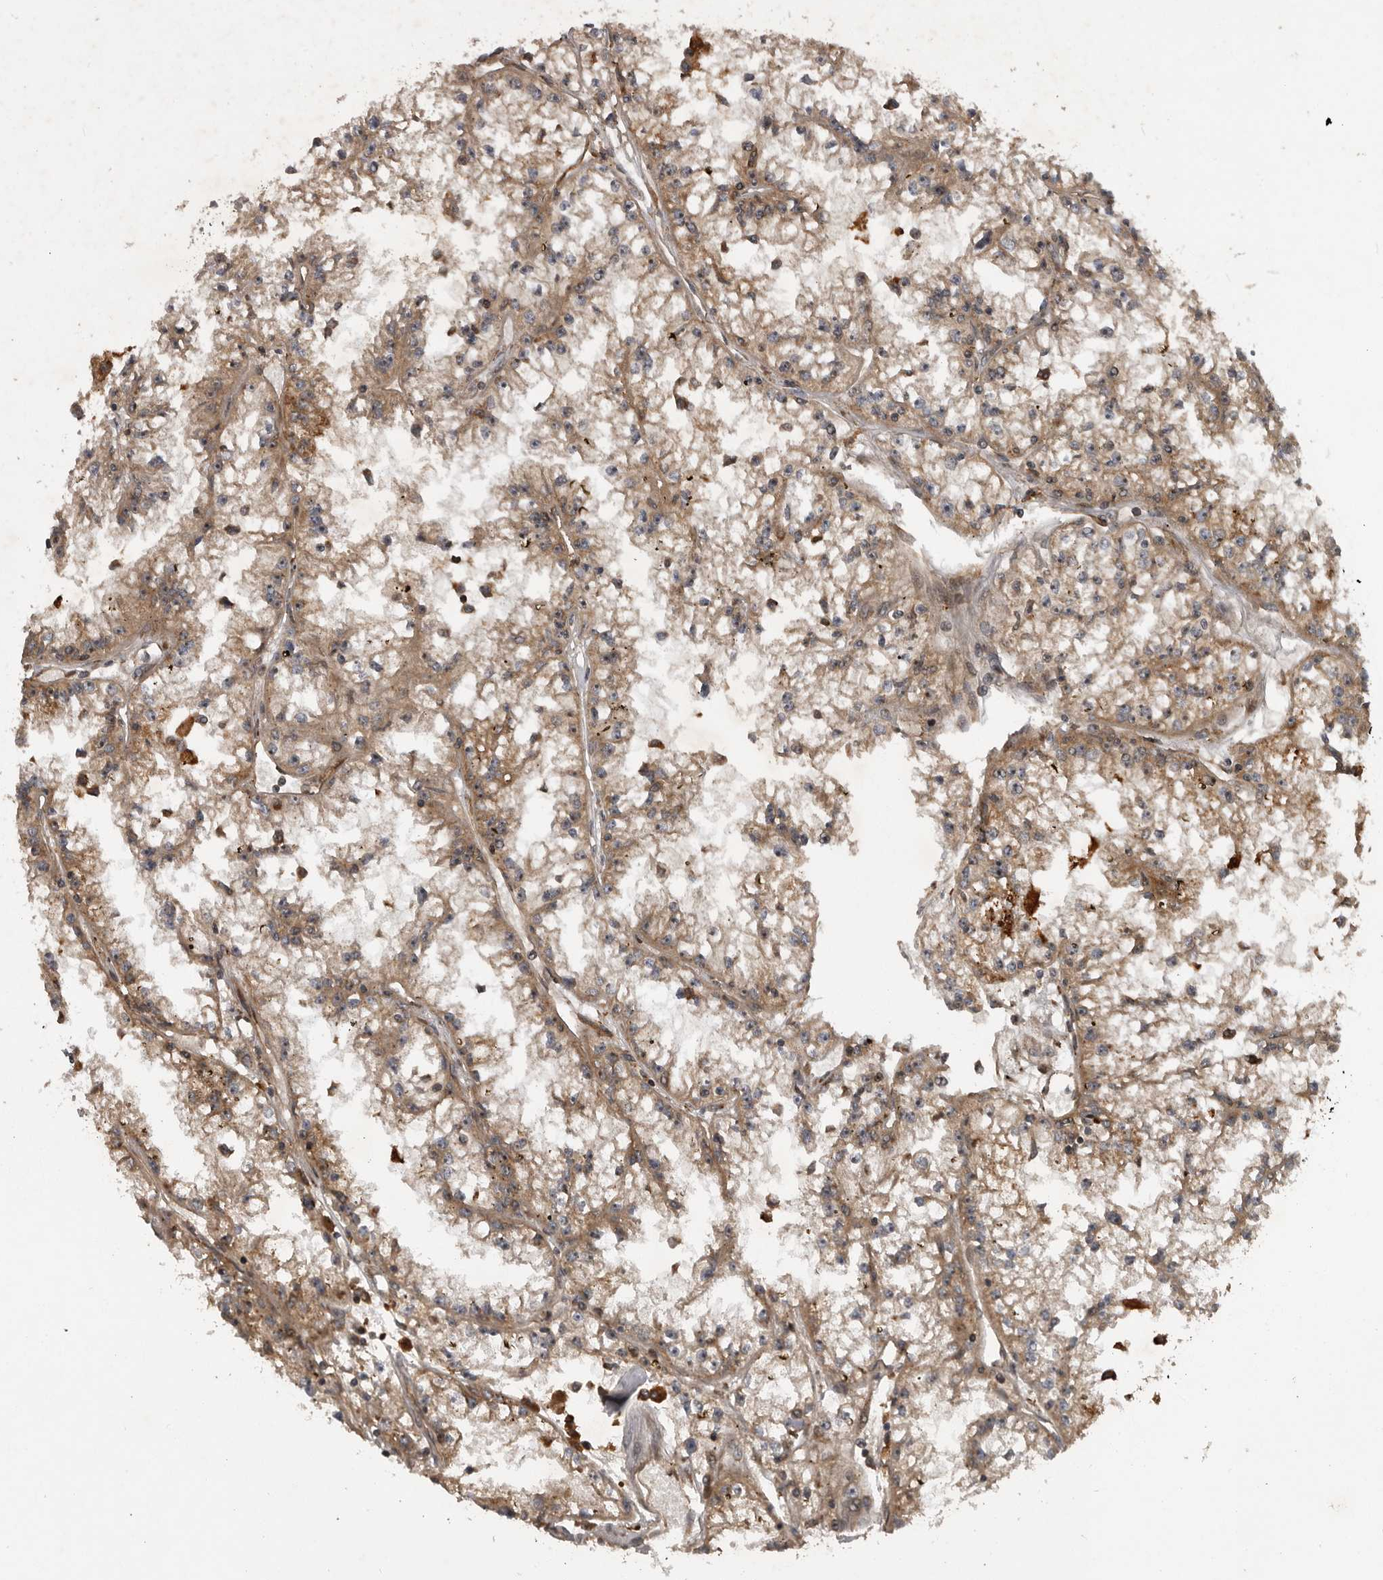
{"staining": {"intensity": "moderate", "quantity": ">75%", "location": "cytoplasmic/membranous"}, "tissue": "renal cancer", "cell_type": "Tumor cells", "image_type": "cancer", "snomed": [{"axis": "morphology", "description": "Adenocarcinoma, NOS"}, {"axis": "topography", "description": "Kidney"}], "caption": "Moderate cytoplasmic/membranous positivity for a protein is present in about >75% of tumor cells of adenocarcinoma (renal) using IHC.", "gene": "RAB3GAP2", "patient": {"sex": "male", "age": 56}}